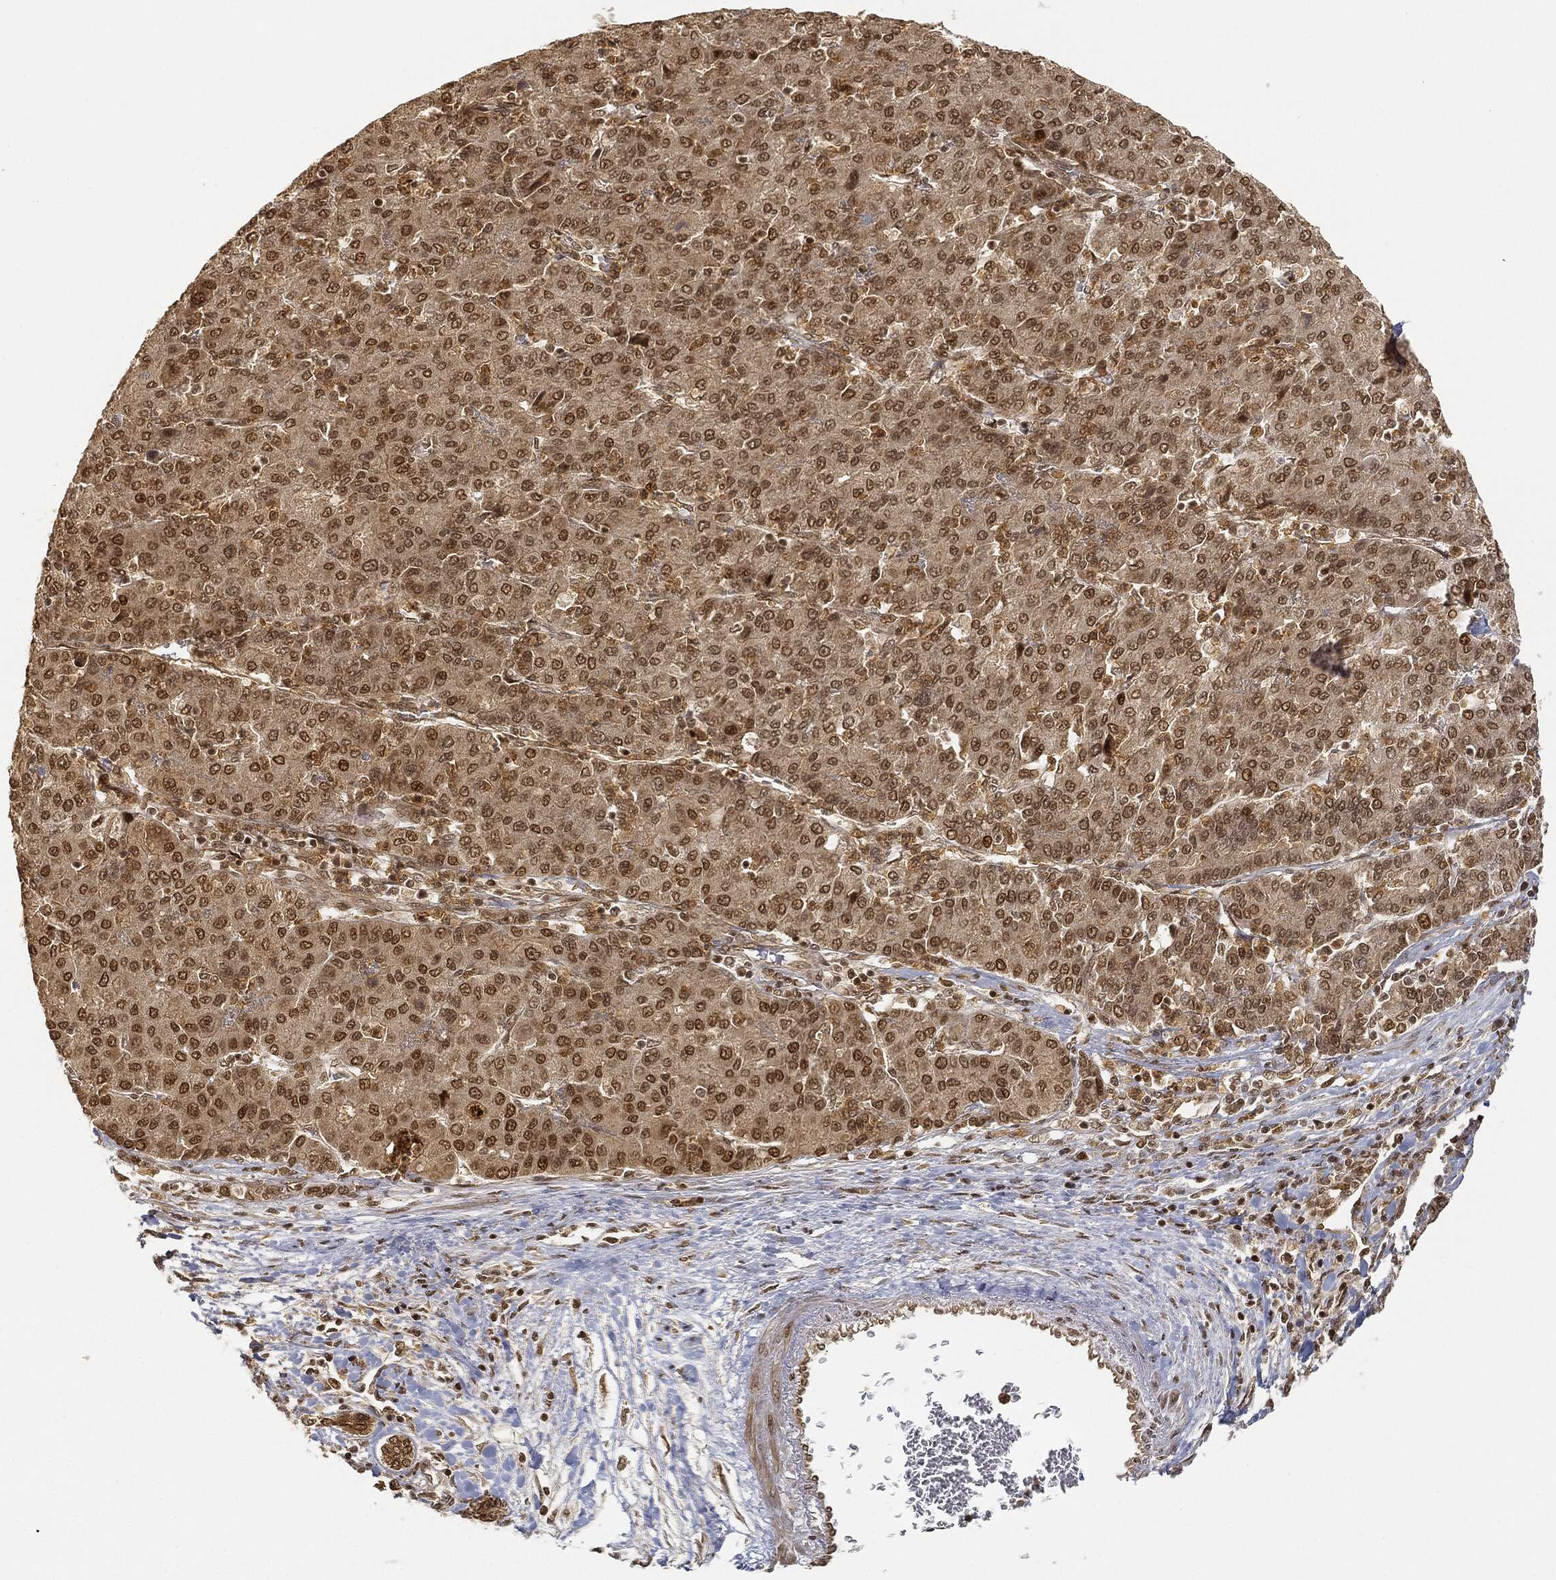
{"staining": {"intensity": "moderate", "quantity": ">75%", "location": "nuclear"}, "tissue": "liver cancer", "cell_type": "Tumor cells", "image_type": "cancer", "snomed": [{"axis": "morphology", "description": "Carcinoma, Hepatocellular, NOS"}, {"axis": "topography", "description": "Liver"}], "caption": "A high-resolution image shows IHC staining of liver cancer, which exhibits moderate nuclear staining in approximately >75% of tumor cells. The protein is stained brown, and the nuclei are stained in blue (DAB (3,3'-diaminobenzidine) IHC with brightfield microscopy, high magnification).", "gene": "CIB1", "patient": {"sex": "male", "age": 65}}